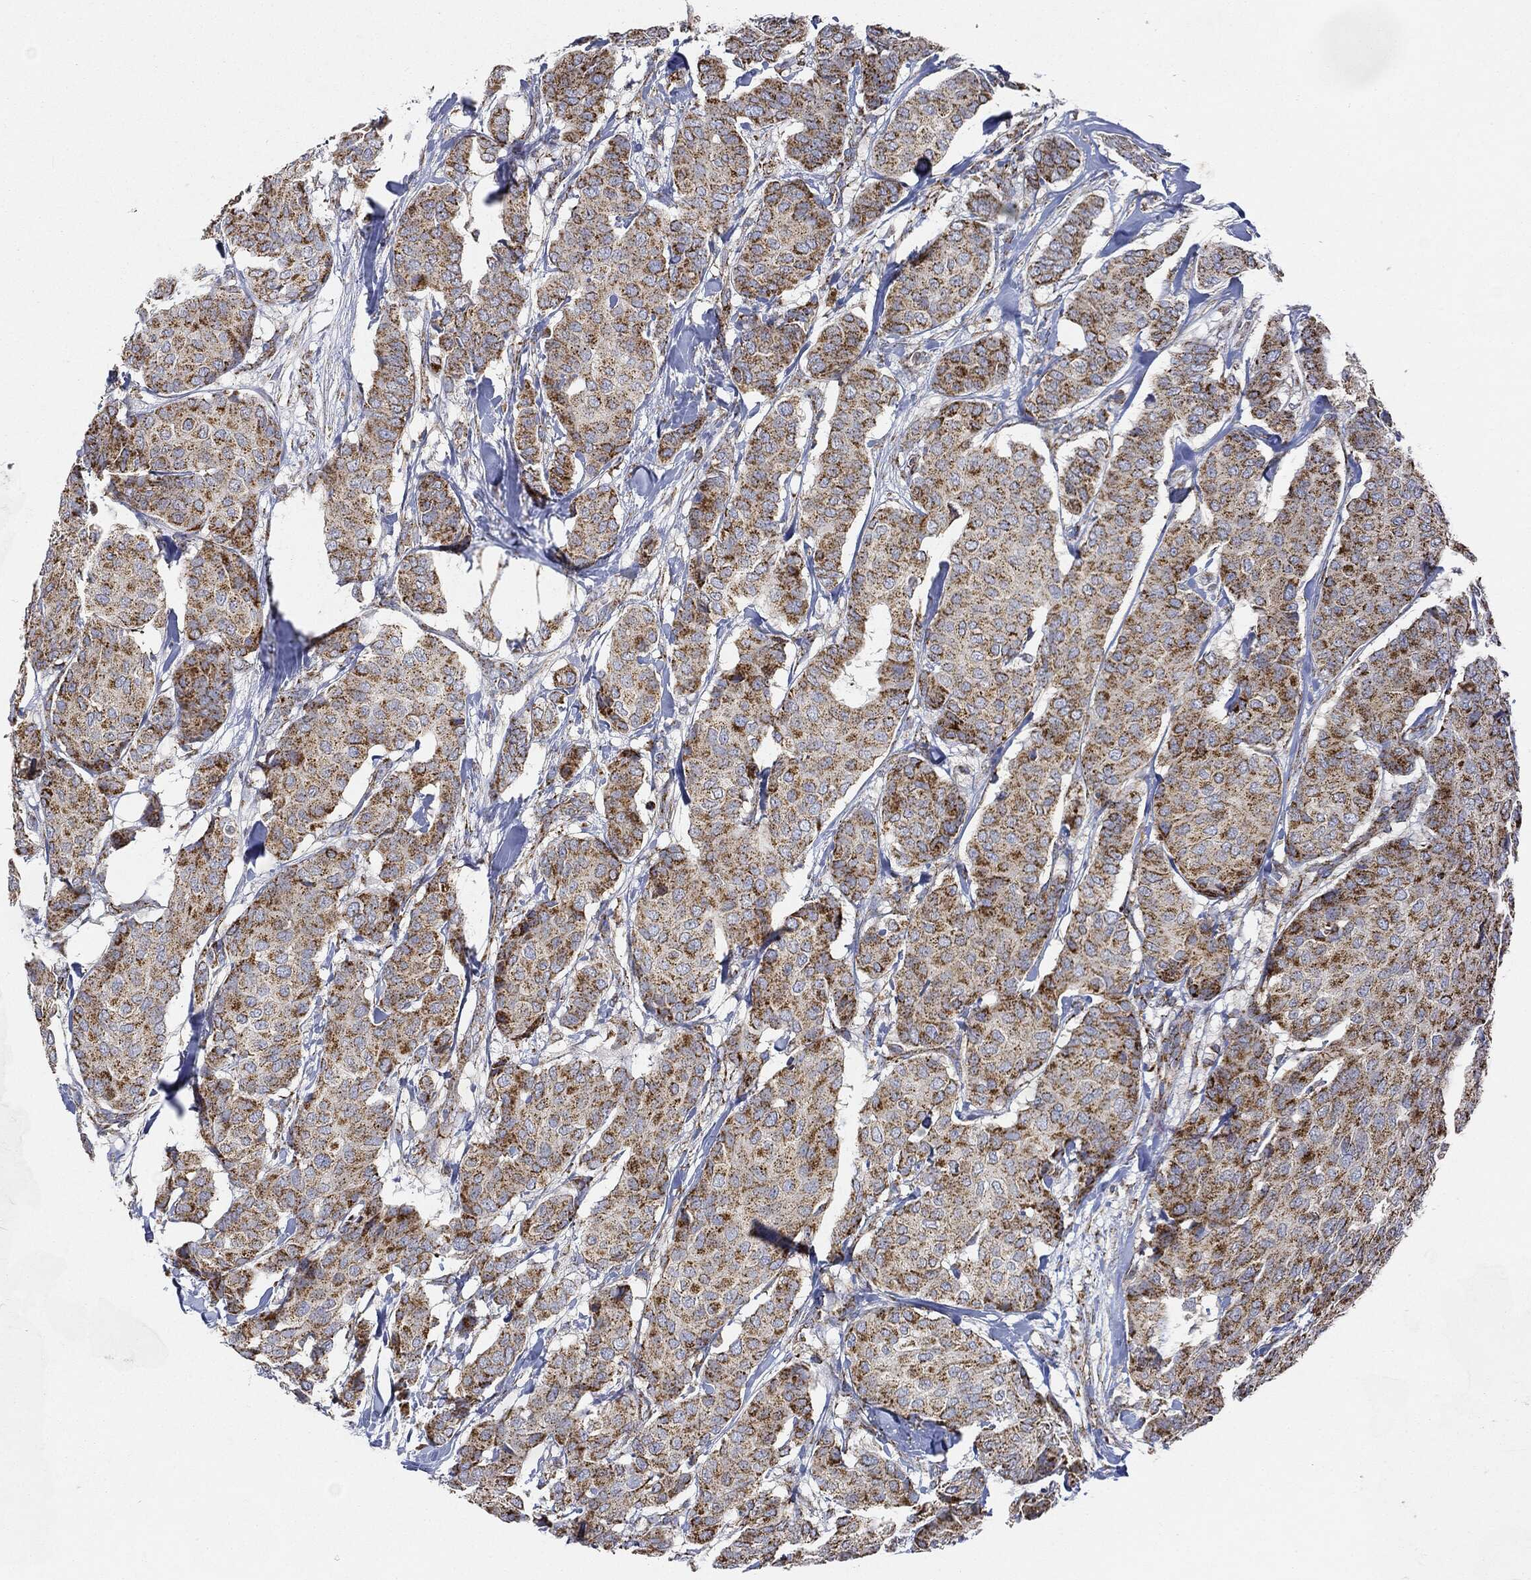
{"staining": {"intensity": "strong", "quantity": ">75%", "location": "cytoplasmic/membranous"}, "tissue": "breast cancer", "cell_type": "Tumor cells", "image_type": "cancer", "snomed": [{"axis": "morphology", "description": "Duct carcinoma"}, {"axis": "topography", "description": "Breast"}], "caption": "Immunohistochemical staining of human breast invasive ductal carcinoma shows high levels of strong cytoplasmic/membranous staining in approximately >75% of tumor cells.", "gene": "CAPN15", "patient": {"sex": "female", "age": 75}}